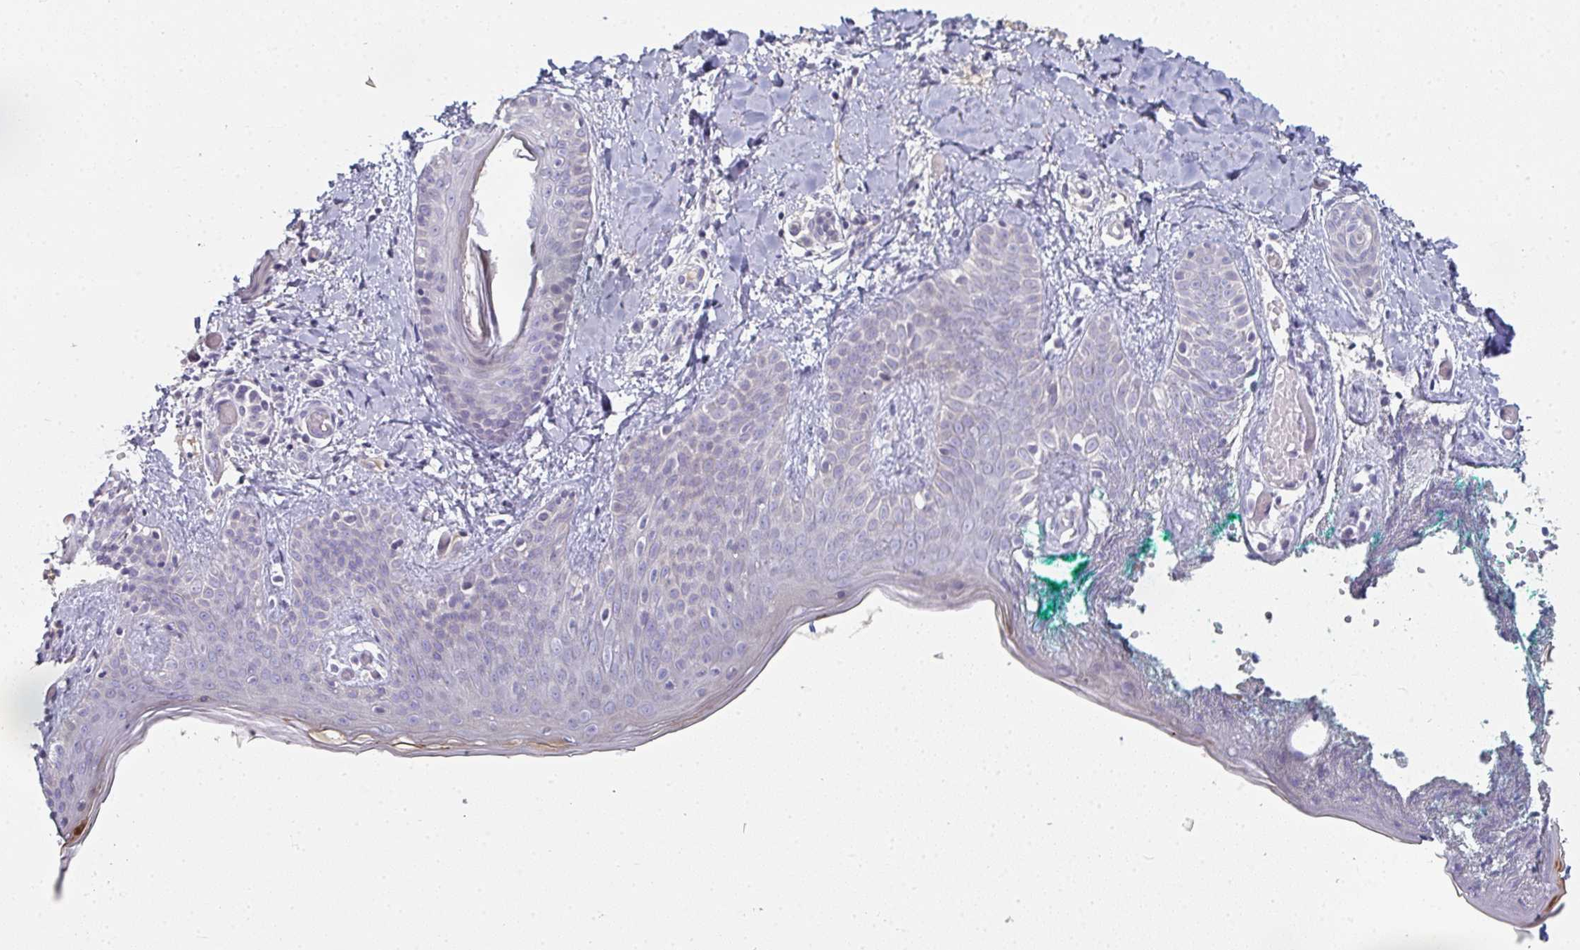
{"staining": {"intensity": "negative", "quantity": "none", "location": "none"}, "tissue": "skin", "cell_type": "Fibroblasts", "image_type": "normal", "snomed": [{"axis": "morphology", "description": "Normal tissue, NOS"}, {"axis": "topography", "description": "Skin"}], "caption": "An immunohistochemistry histopathology image of normal skin is shown. There is no staining in fibroblasts of skin. (DAB (3,3'-diaminobenzidine) IHC, high magnification).", "gene": "A1CF", "patient": {"sex": "male", "age": 16}}